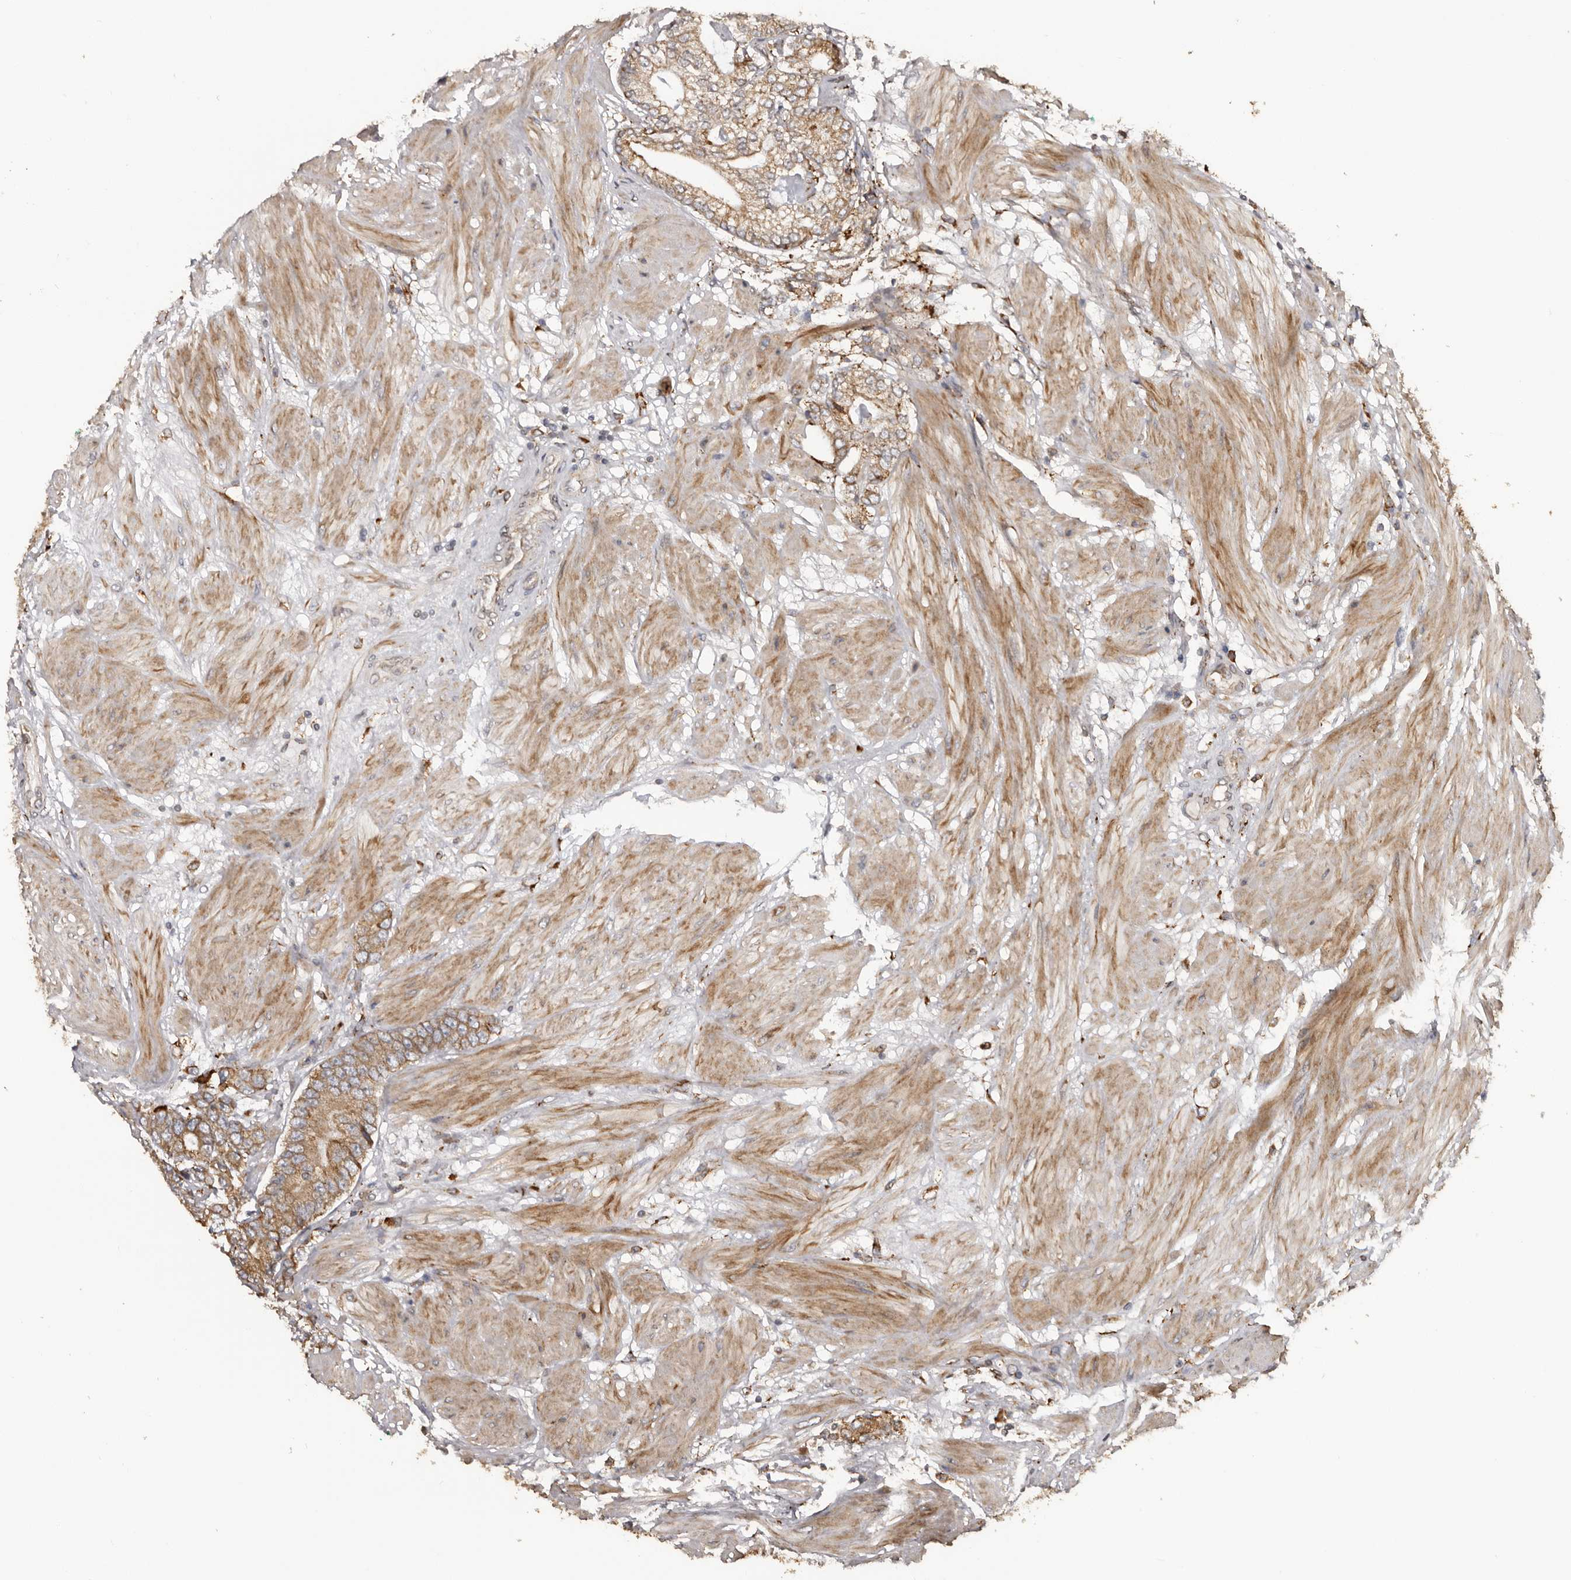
{"staining": {"intensity": "moderate", "quantity": ">75%", "location": "cytoplasmic/membranous"}, "tissue": "prostate cancer", "cell_type": "Tumor cells", "image_type": "cancer", "snomed": [{"axis": "morphology", "description": "Adenocarcinoma, High grade"}, {"axis": "topography", "description": "Prostate"}], "caption": "Human prostate cancer (adenocarcinoma (high-grade)) stained with a brown dye shows moderate cytoplasmic/membranous positive positivity in about >75% of tumor cells.", "gene": "NUP43", "patient": {"sex": "male", "age": 50}}